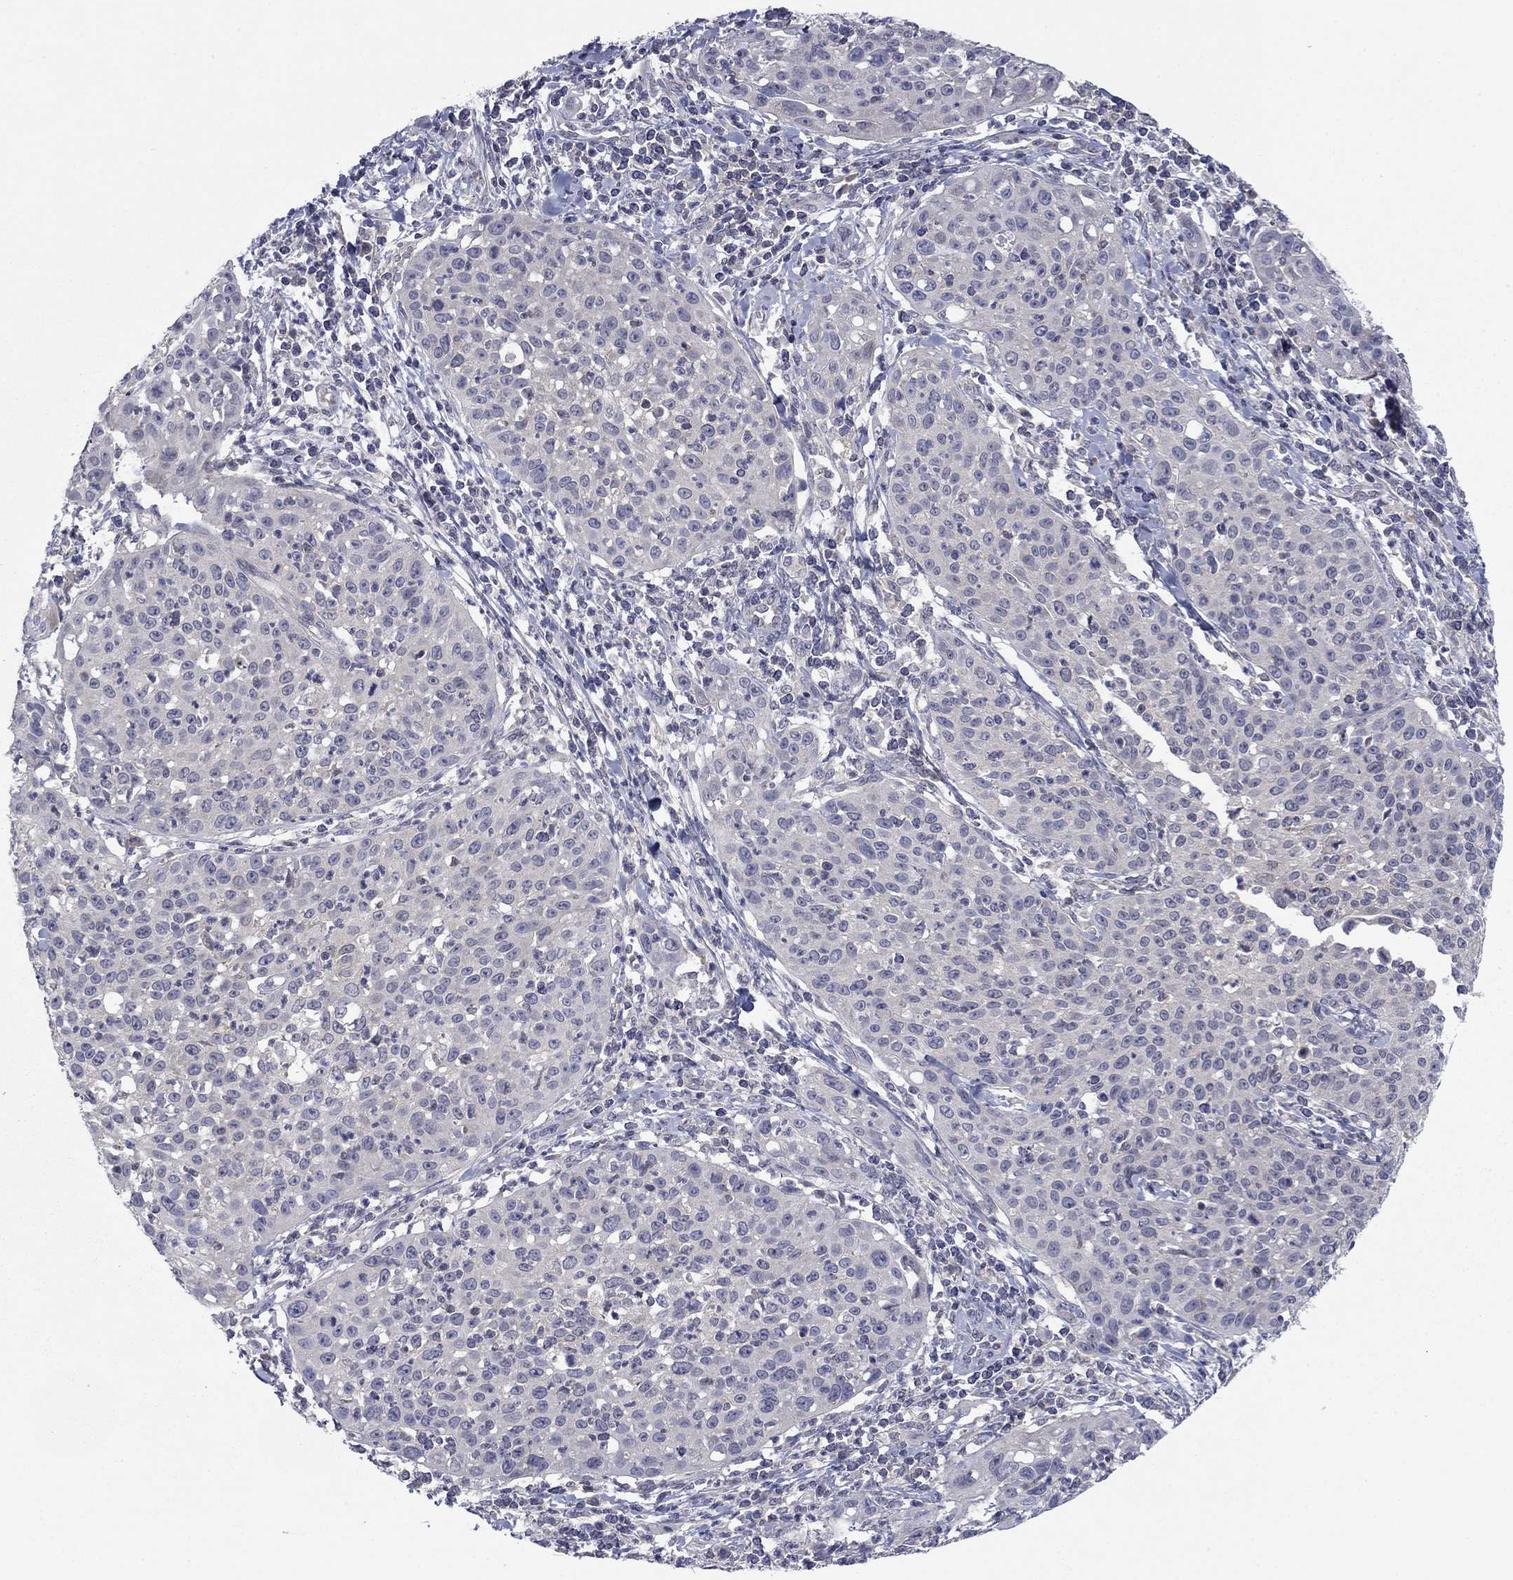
{"staining": {"intensity": "negative", "quantity": "none", "location": "none"}, "tissue": "cervical cancer", "cell_type": "Tumor cells", "image_type": "cancer", "snomed": [{"axis": "morphology", "description": "Squamous cell carcinoma, NOS"}, {"axis": "topography", "description": "Cervix"}], "caption": "Human cervical squamous cell carcinoma stained for a protein using IHC displays no expression in tumor cells.", "gene": "GRHPR", "patient": {"sex": "female", "age": 26}}